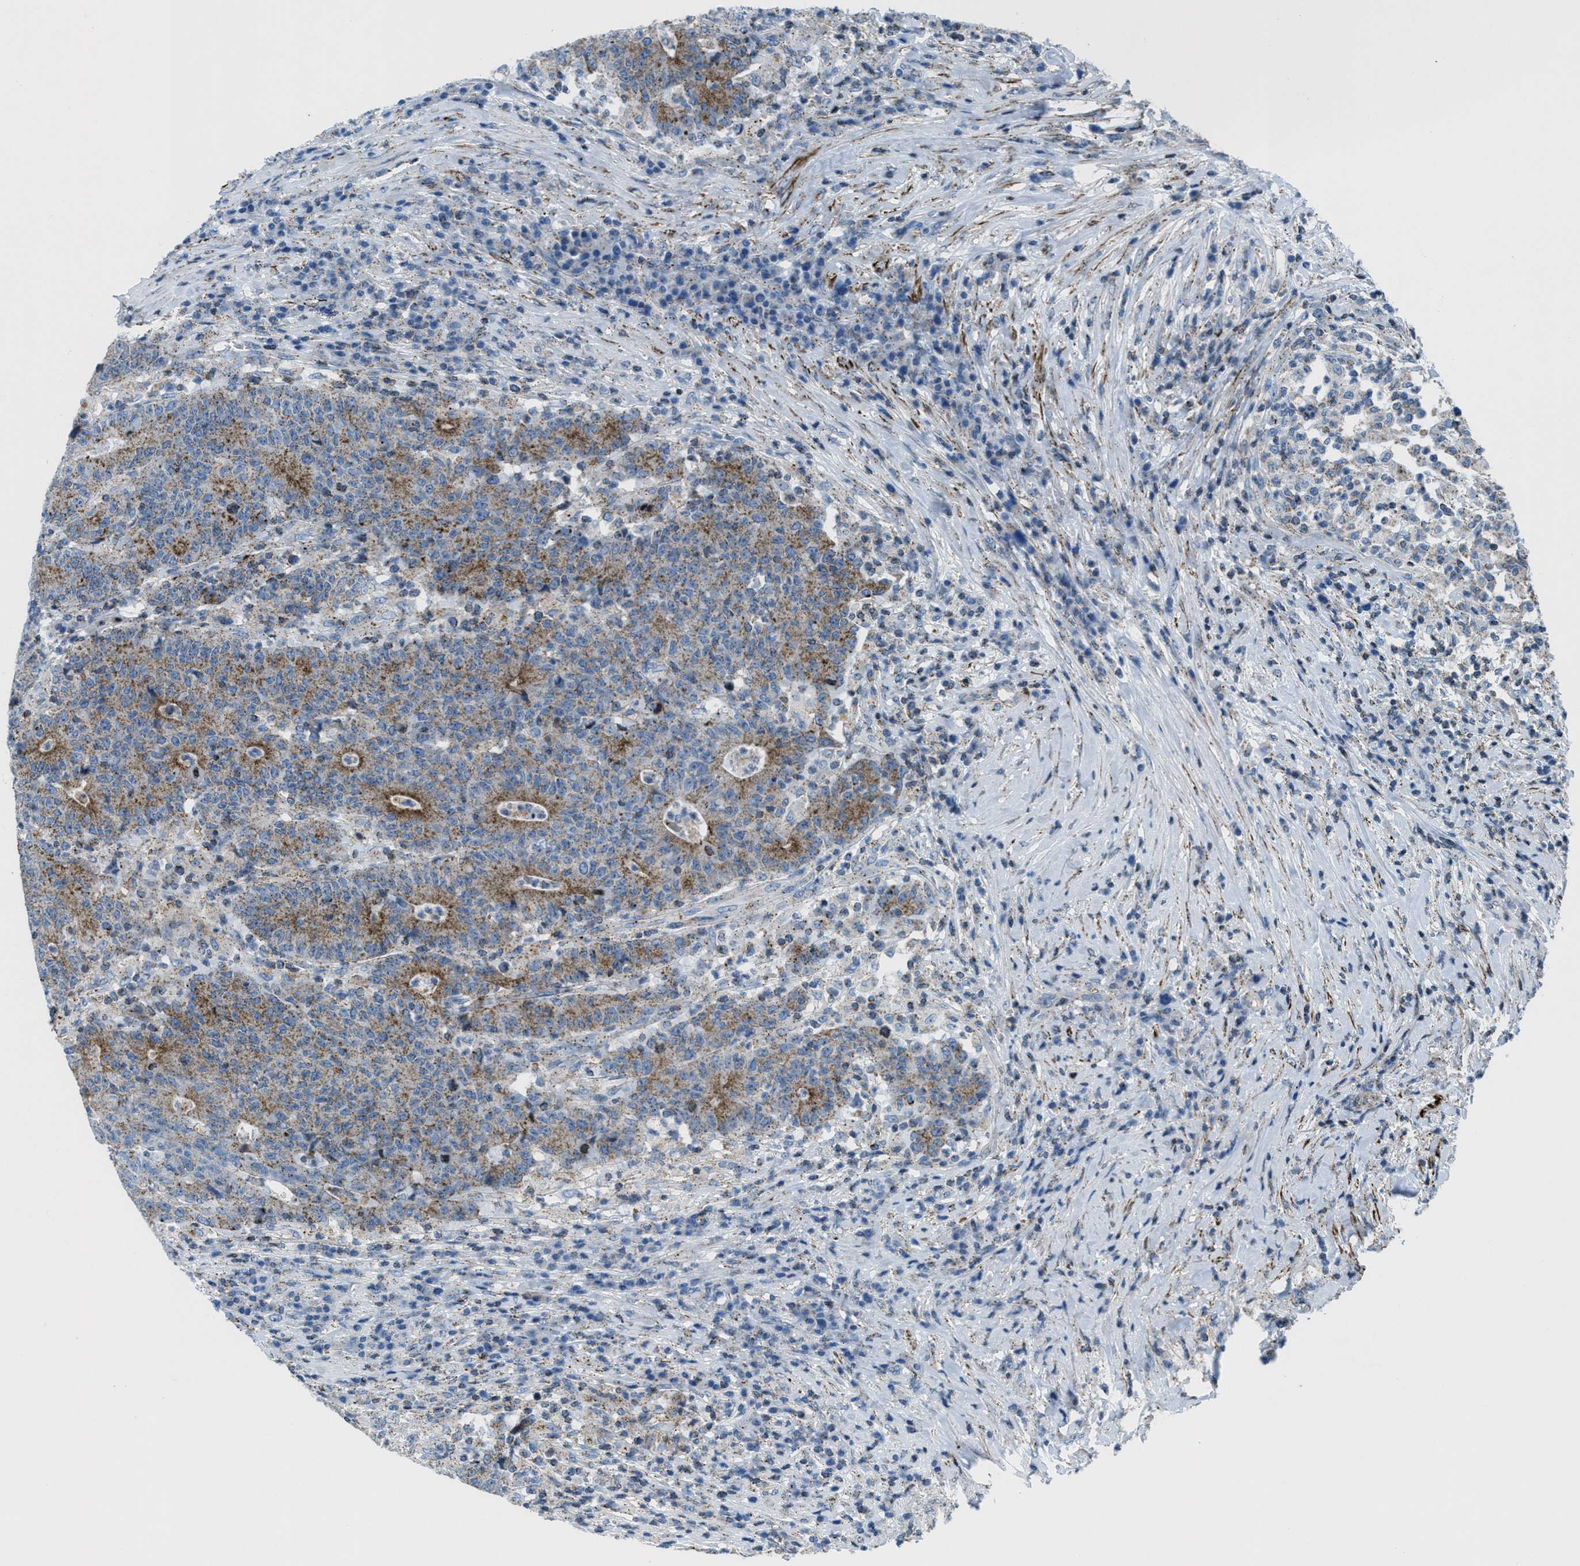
{"staining": {"intensity": "moderate", "quantity": ">75%", "location": "cytoplasmic/membranous"}, "tissue": "colorectal cancer", "cell_type": "Tumor cells", "image_type": "cancer", "snomed": [{"axis": "morphology", "description": "Normal tissue, NOS"}, {"axis": "morphology", "description": "Adenocarcinoma, NOS"}, {"axis": "topography", "description": "Colon"}], "caption": "DAB (3,3'-diaminobenzidine) immunohistochemical staining of human colorectal cancer displays moderate cytoplasmic/membranous protein staining in approximately >75% of tumor cells.", "gene": "MFSD13A", "patient": {"sex": "female", "age": 75}}